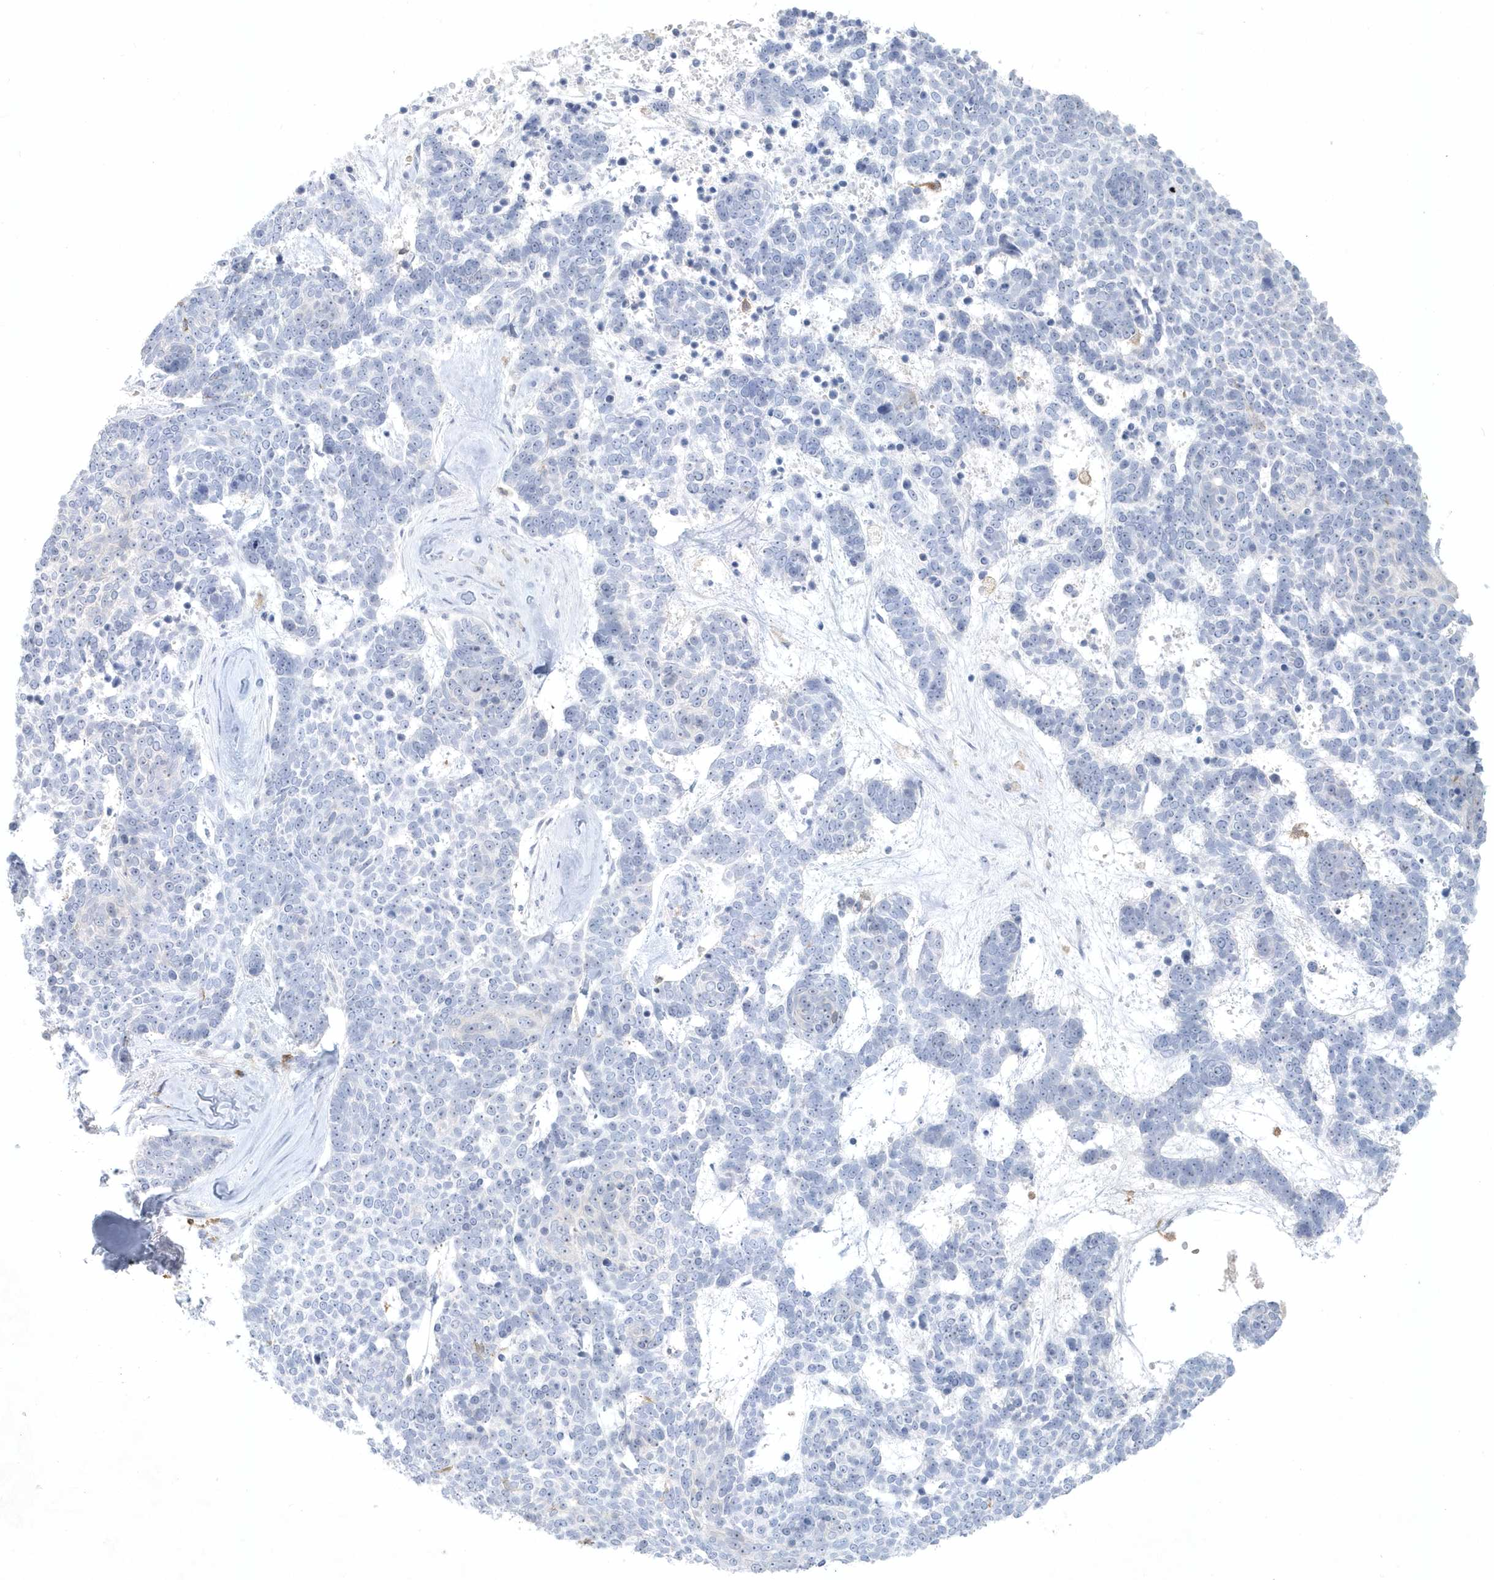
{"staining": {"intensity": "negative", "quantity": "none", "location": "none"}, "tissue": "skin cancer", "cell_type": "Tumor cells", "image_type": "cancer", "snomed": [{"axis": "morphology", "description": "Basal cell carcinoma"}, {"axis": "topography", "description": "Skin"}], "caption": "The immunohistochemistry micrograph has no significant expression in tumor cells of skin basal cell carcinoma tissue.", "gene": "PSD4", "patient": {"sex": "female", "age": 81}}